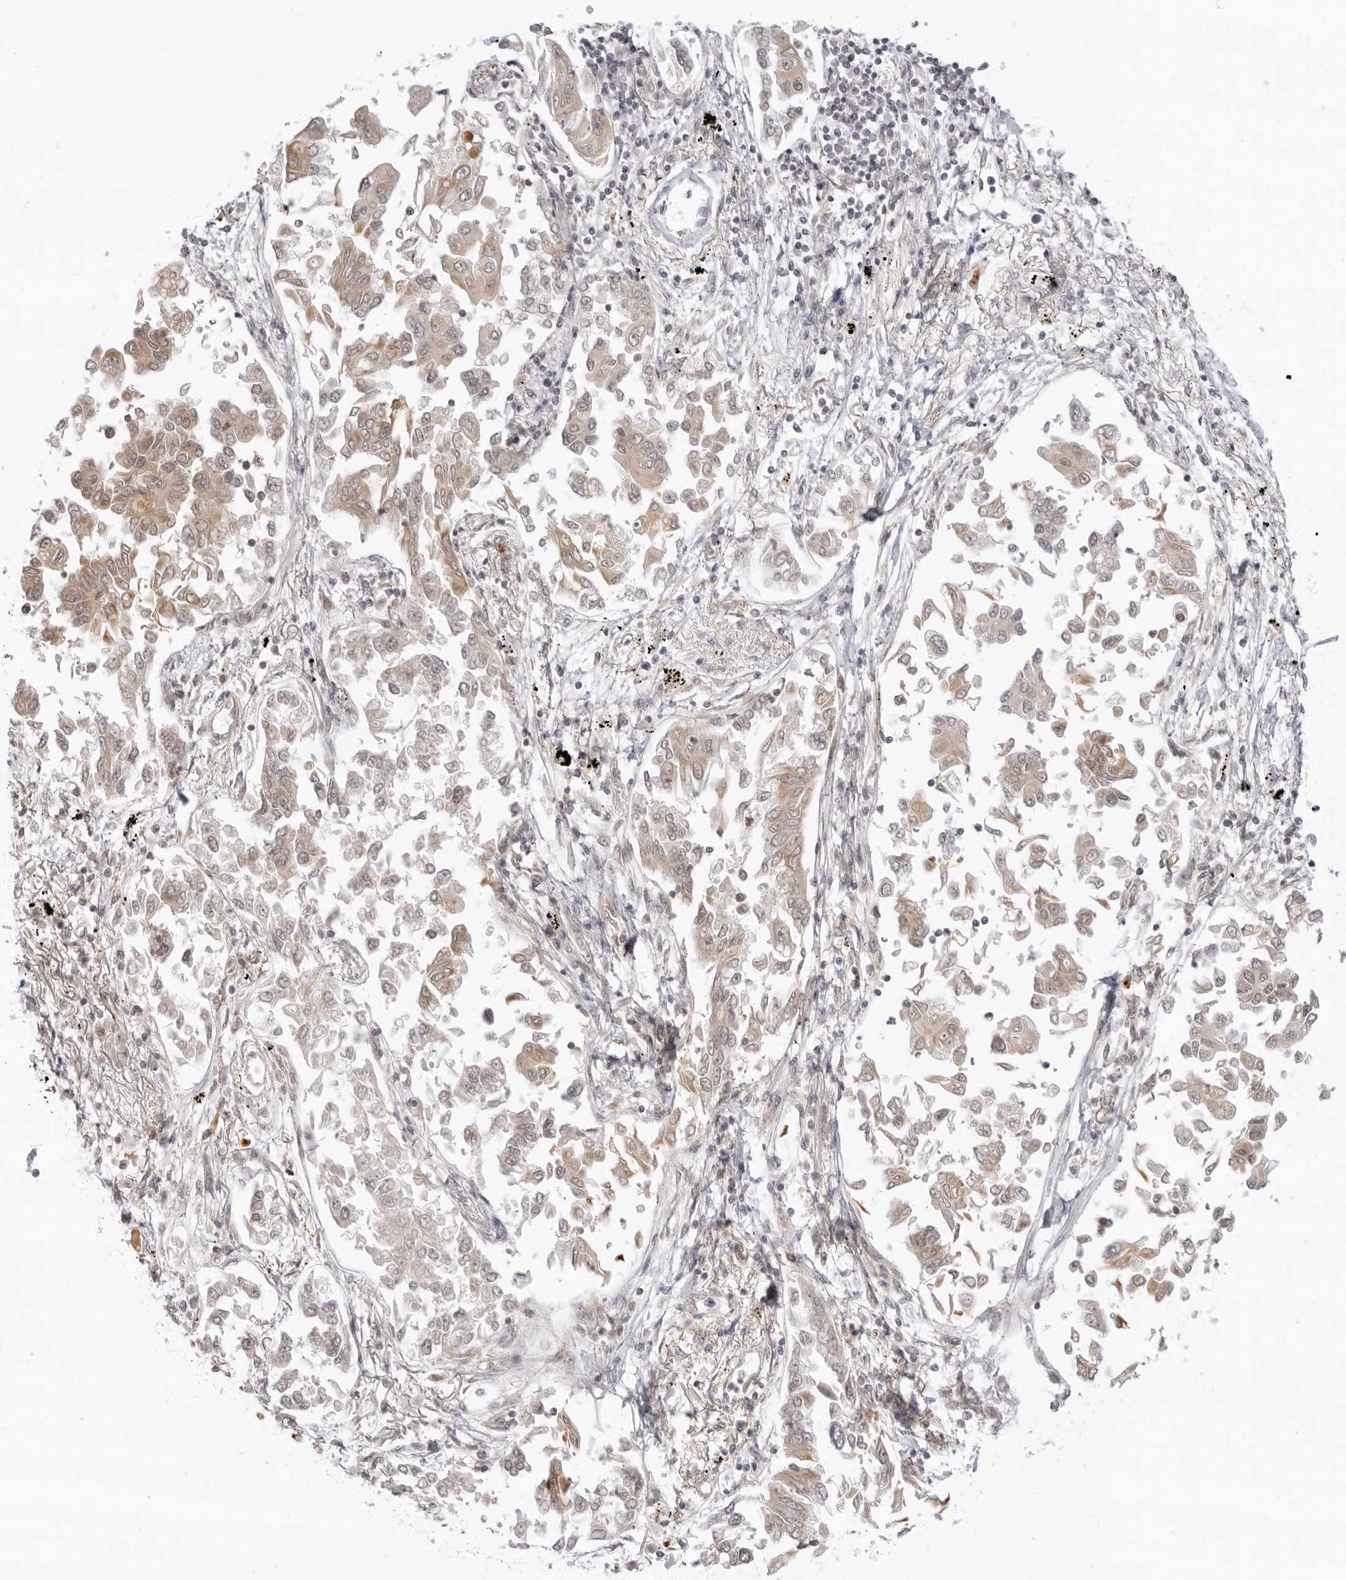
{"staining": {"intensity": "weak", "quantity": ">75%", "location": "cytoplasmic/membranous,nuclear"}, "tissue": "lung cancer", "cell_type": "Tumor cells", "image_type": "cancer", "snomed": [{"axis": "morphology", "description": "Adenocarcinoma, NOS"}, {"axis": "topography", "description": "Lung"}], "caption": "An immunohistochemistry histopathology image of neoplastic tissue is shown. Protein staining in brown shows weak cytoplasmic/membranous and nuclear positivity in lung cancer (adenocarcinoma) within tumor cells.", "gene": "PRRC2C", "patient": {"sex": "female", "age": 67}}